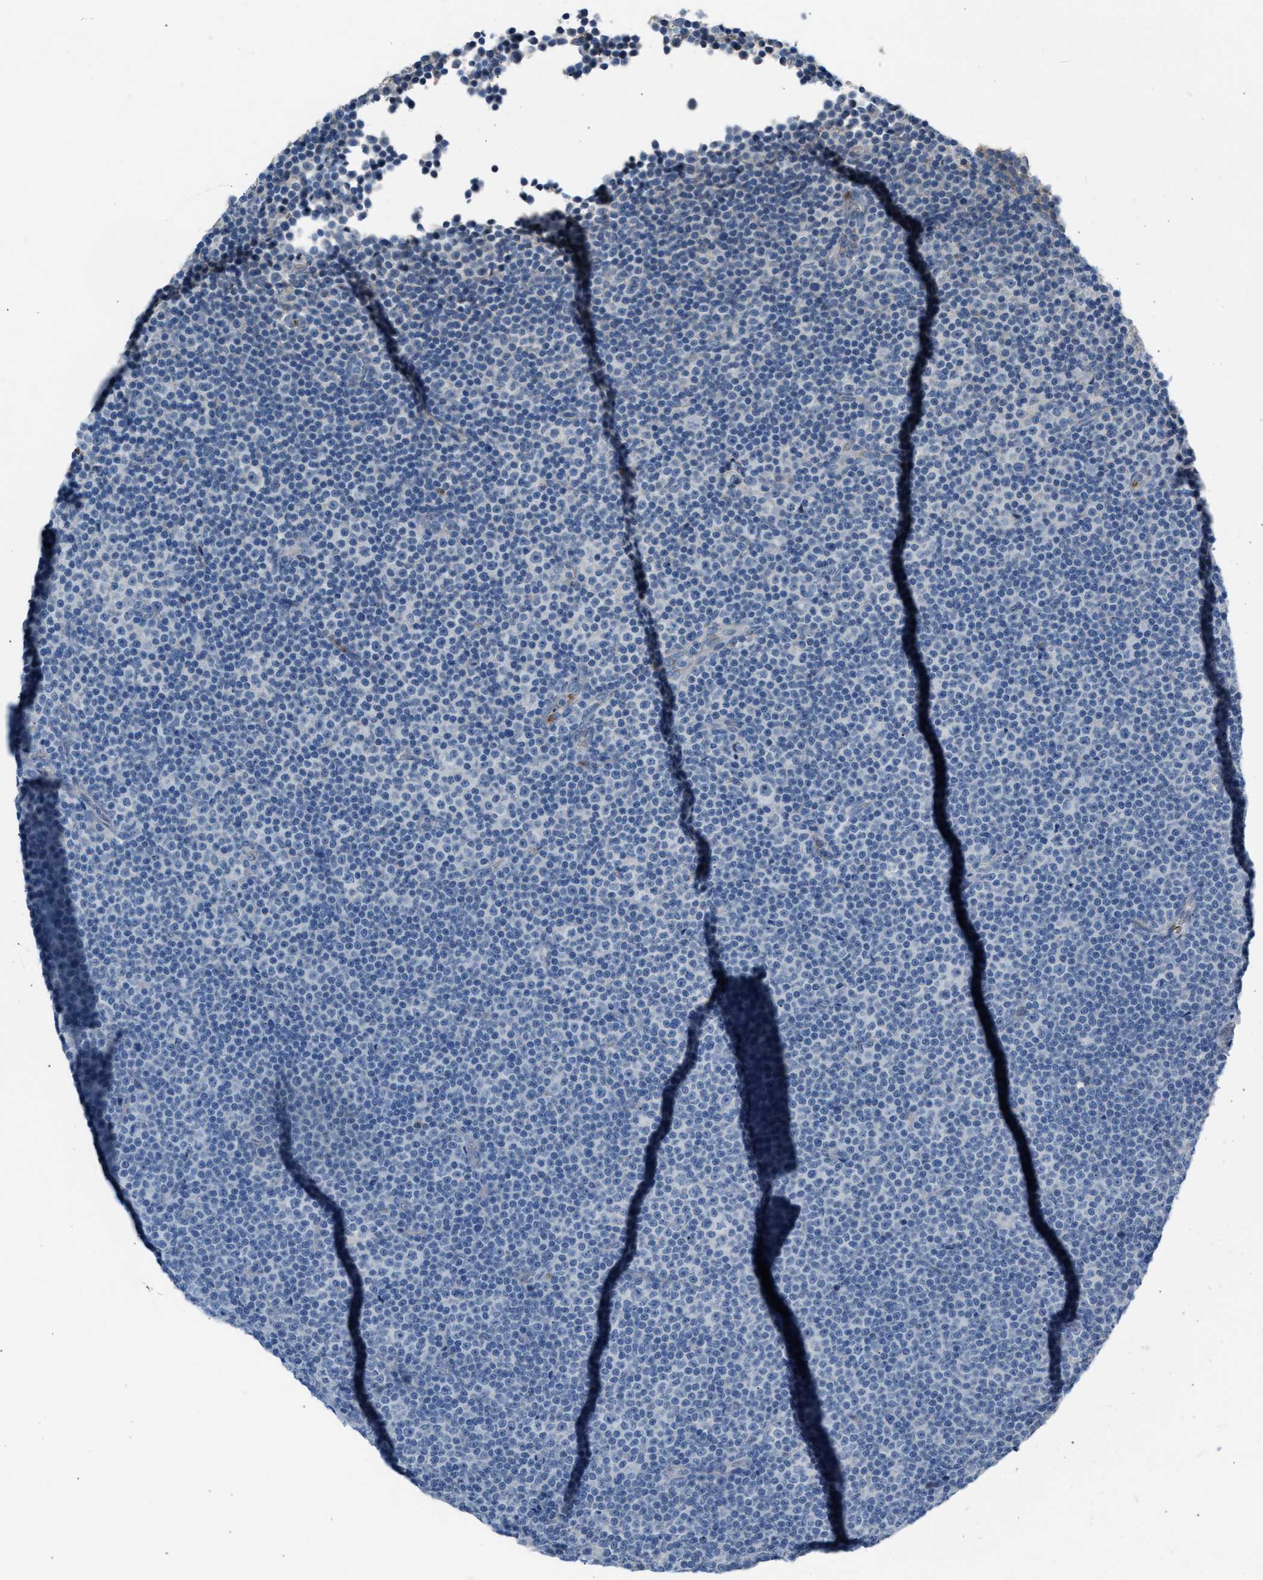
{"staining": {"intensity": "negative", "quantity": "none", "location": "none"}, "tissue": "lymphoma", "cell_type": "Tumor cells", "image_type": "cancer", "snomed": [{"axis": "morphology", "description": "Malignant lymphoma, non-Hodgkin's type, Low grade"}, {"axis": "topography", "description": "Lymph node"}], "caption": "Immunohistochemistry (IHC) of human lymphoma demonstrates no expression in tumor cells.", "gene": "CFAP77", "patient": {"sex": "female", "age": 67}}